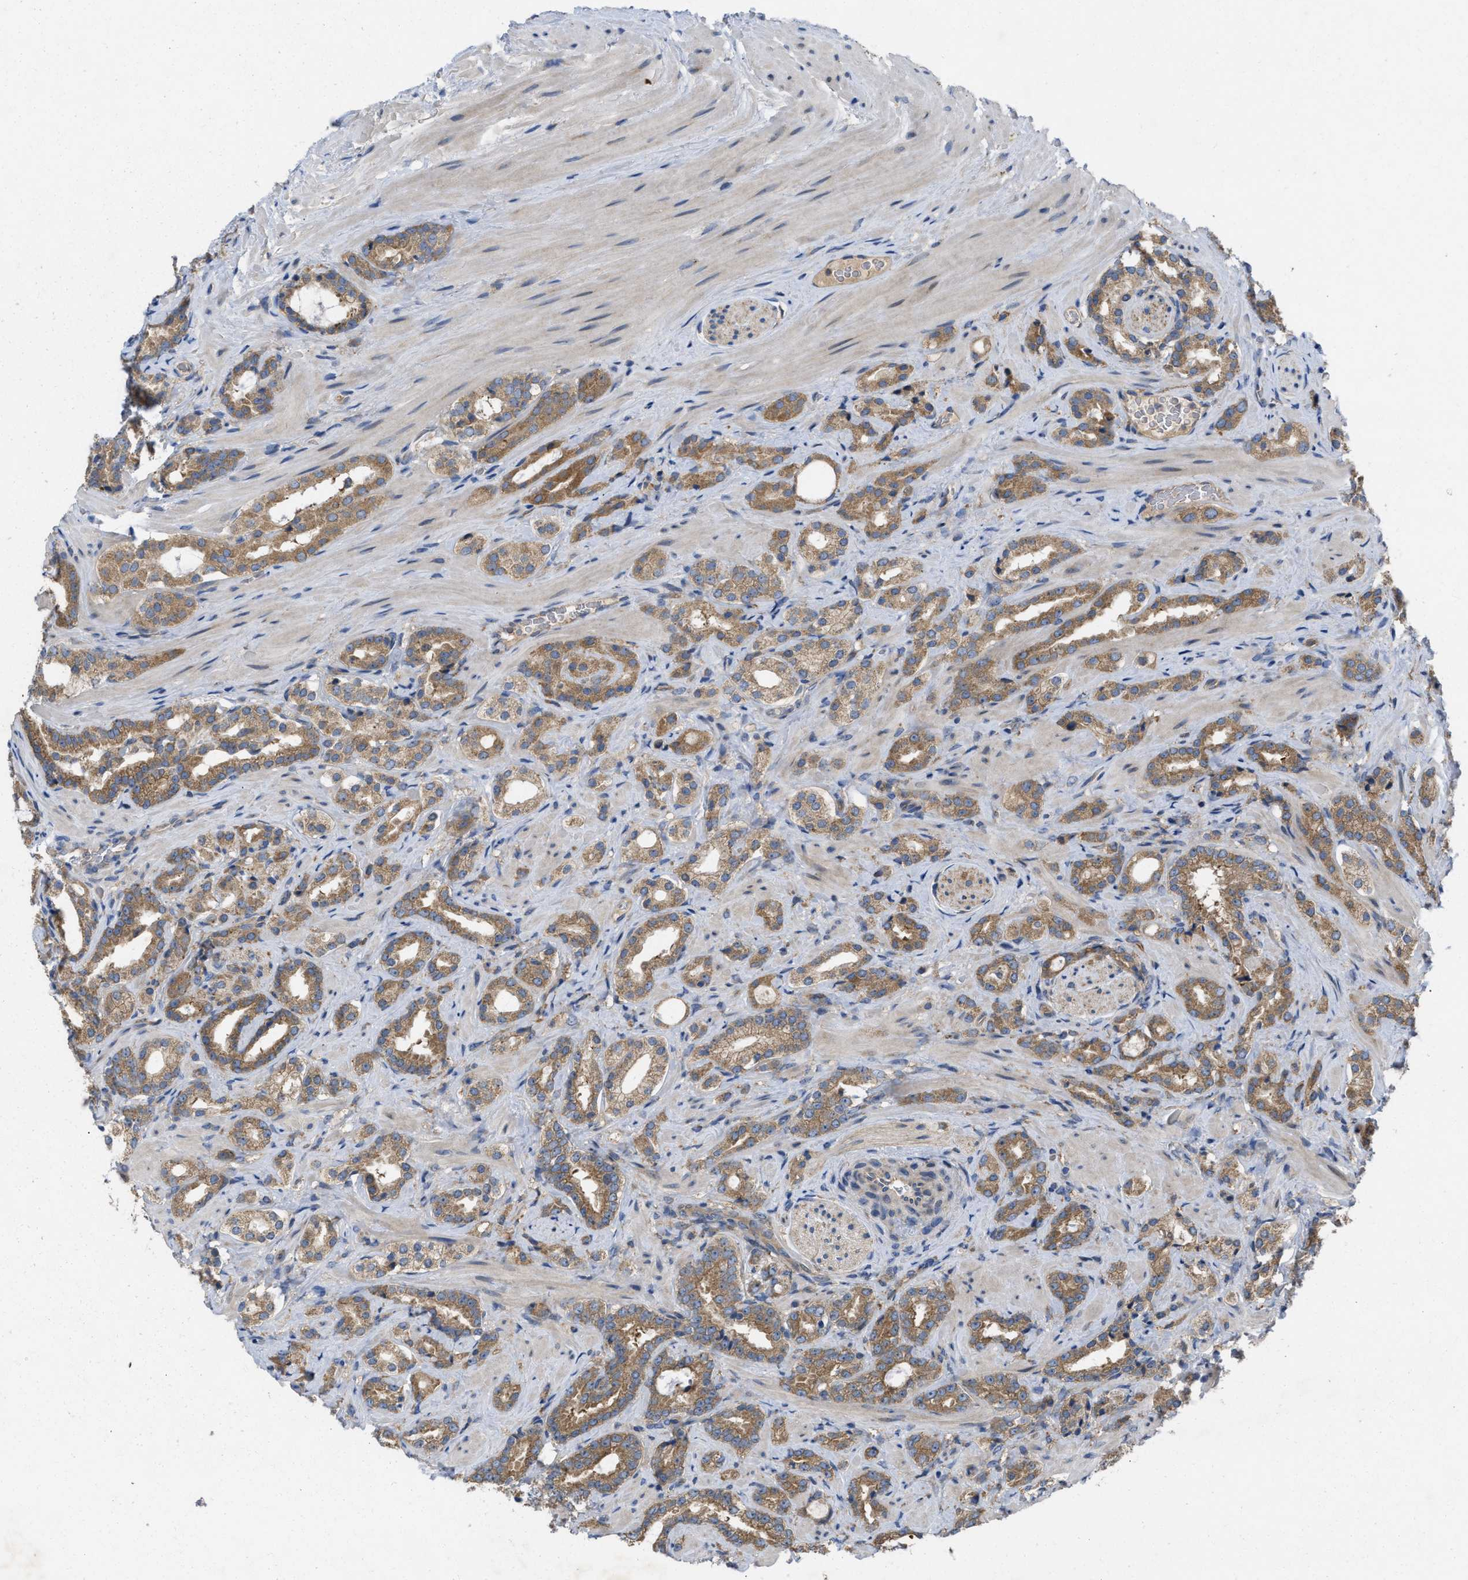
{"staining": {"intensity": "moderate", "quantity": ">75%", "location": "cytoplasmic/membranous"}, "tissue": "prostate cancer", "cell_type": "Tumor cells", "image_type": "cancer", "snomed": [{"axis": "morphology", "description": "Adenocarcinoma, High grade"}, {"axis": "topography", "description": "Prostate"}], "caption": "Moderate cytoplasmic/membranous staining is appreciated in approximately >75% of tumor cells in prostate cancer (high-grade adenocarcinoma). Nuclei are stained in blue.", "gene": "TMEM131", "patient": {"sex": "male", "age": 64}}